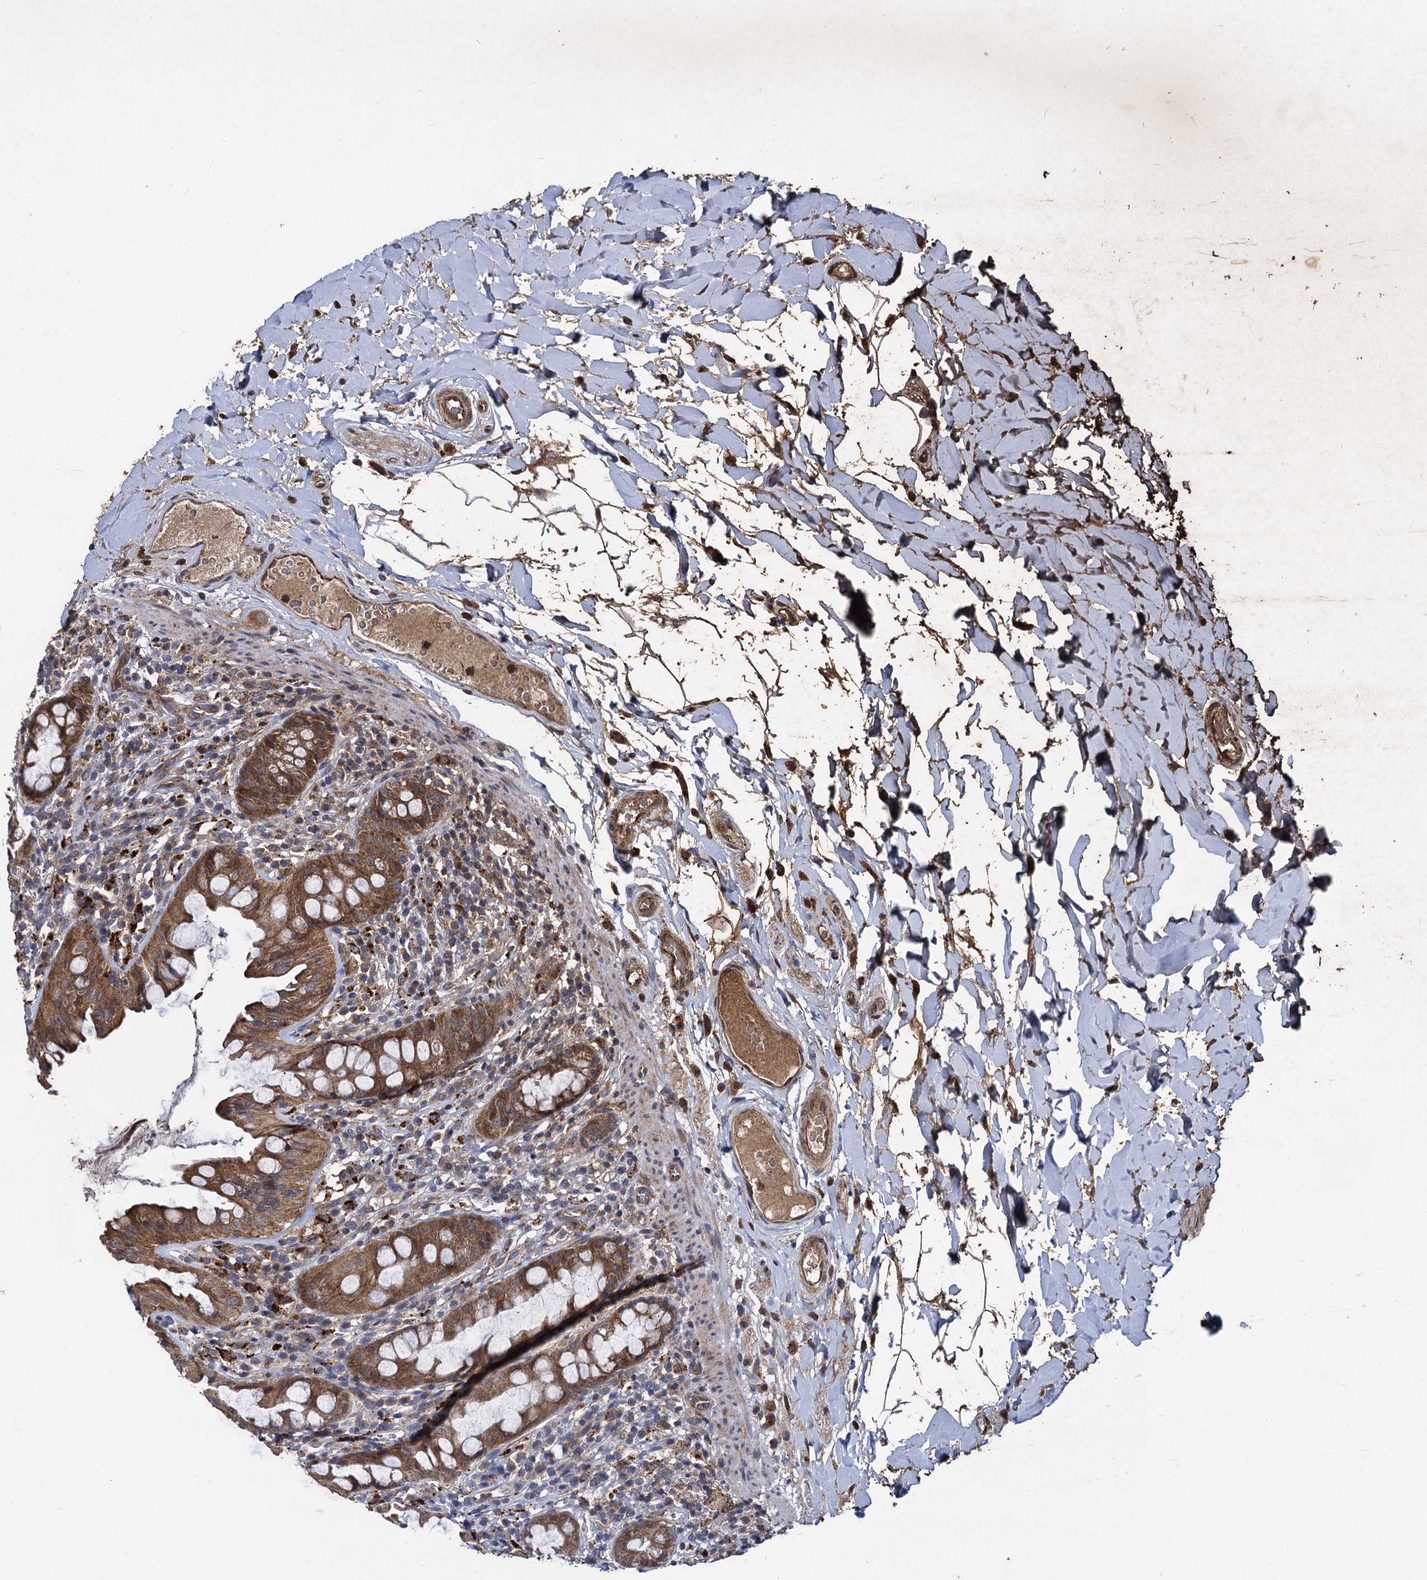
{"staining": {"intensity": "moderate", "quantity": ">75%", "location": "cytoplasmic/membranous"}, "tissue": "rectum", "cell_type": "Glandular cells", "image_type": "normal", "snomed": [{"axis": "morphology", "description": "Normal tissue, NOS"}, {"axis": "topography", "description": "Rectum"}], "caption": "Immunohistochemical staining of unremarkable human rectum demonstrates moderate cytoplasmic/membranous protein positivity in about >75% of glandular cells. The staining was performed using DAB, with brown indicating positive protein expression. Nuclei are stained blue with hematoxylin.", "gene": "BCL2L2", "patient": {"sex": "female", "age": 57}}